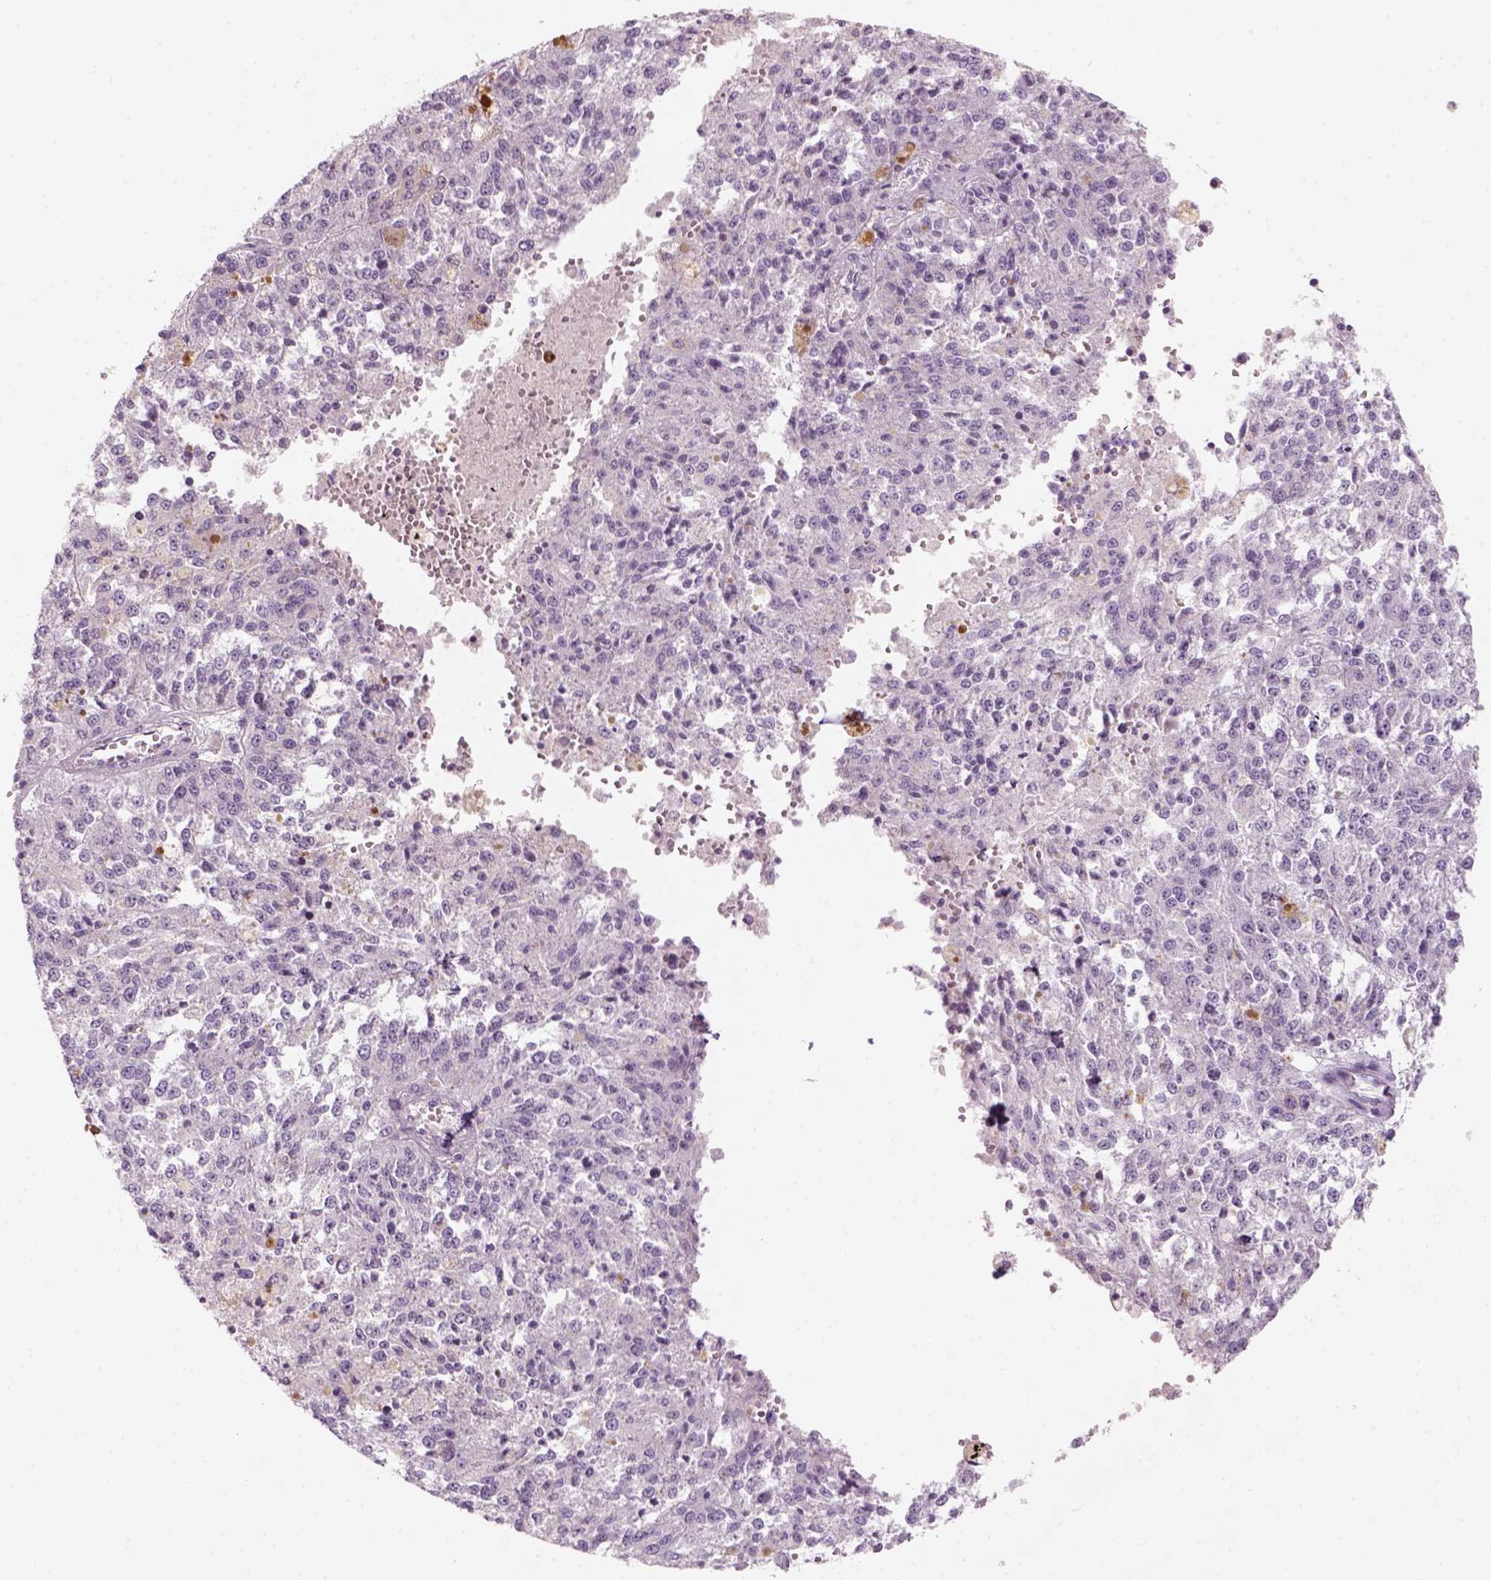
{"staining": {"intensity": "negative", "quantity": "none", "location": "none"}, "tissue": "melanoma", "cell_type": "Tumor cells", "image_type": "cancer", "snomed": [{"axis": "morphology", "description": "Malignant melanoma, Metastatic site"}, {"axis": "topography", "description": "Lymph node"}], "caption": "An immunohistochemistry photomicrograph of melanoma is shown. There is no staining in tumor cells of melanoma. The staining was performed using DAB (3,3'-diaminobenzidine) to visualize the protein expression in brown, while the nuclei were stained in blue with hematoxylin (Magnification: 20x).", "gene": "KRT25", "patient": {"sex": "female", "age": 64}}